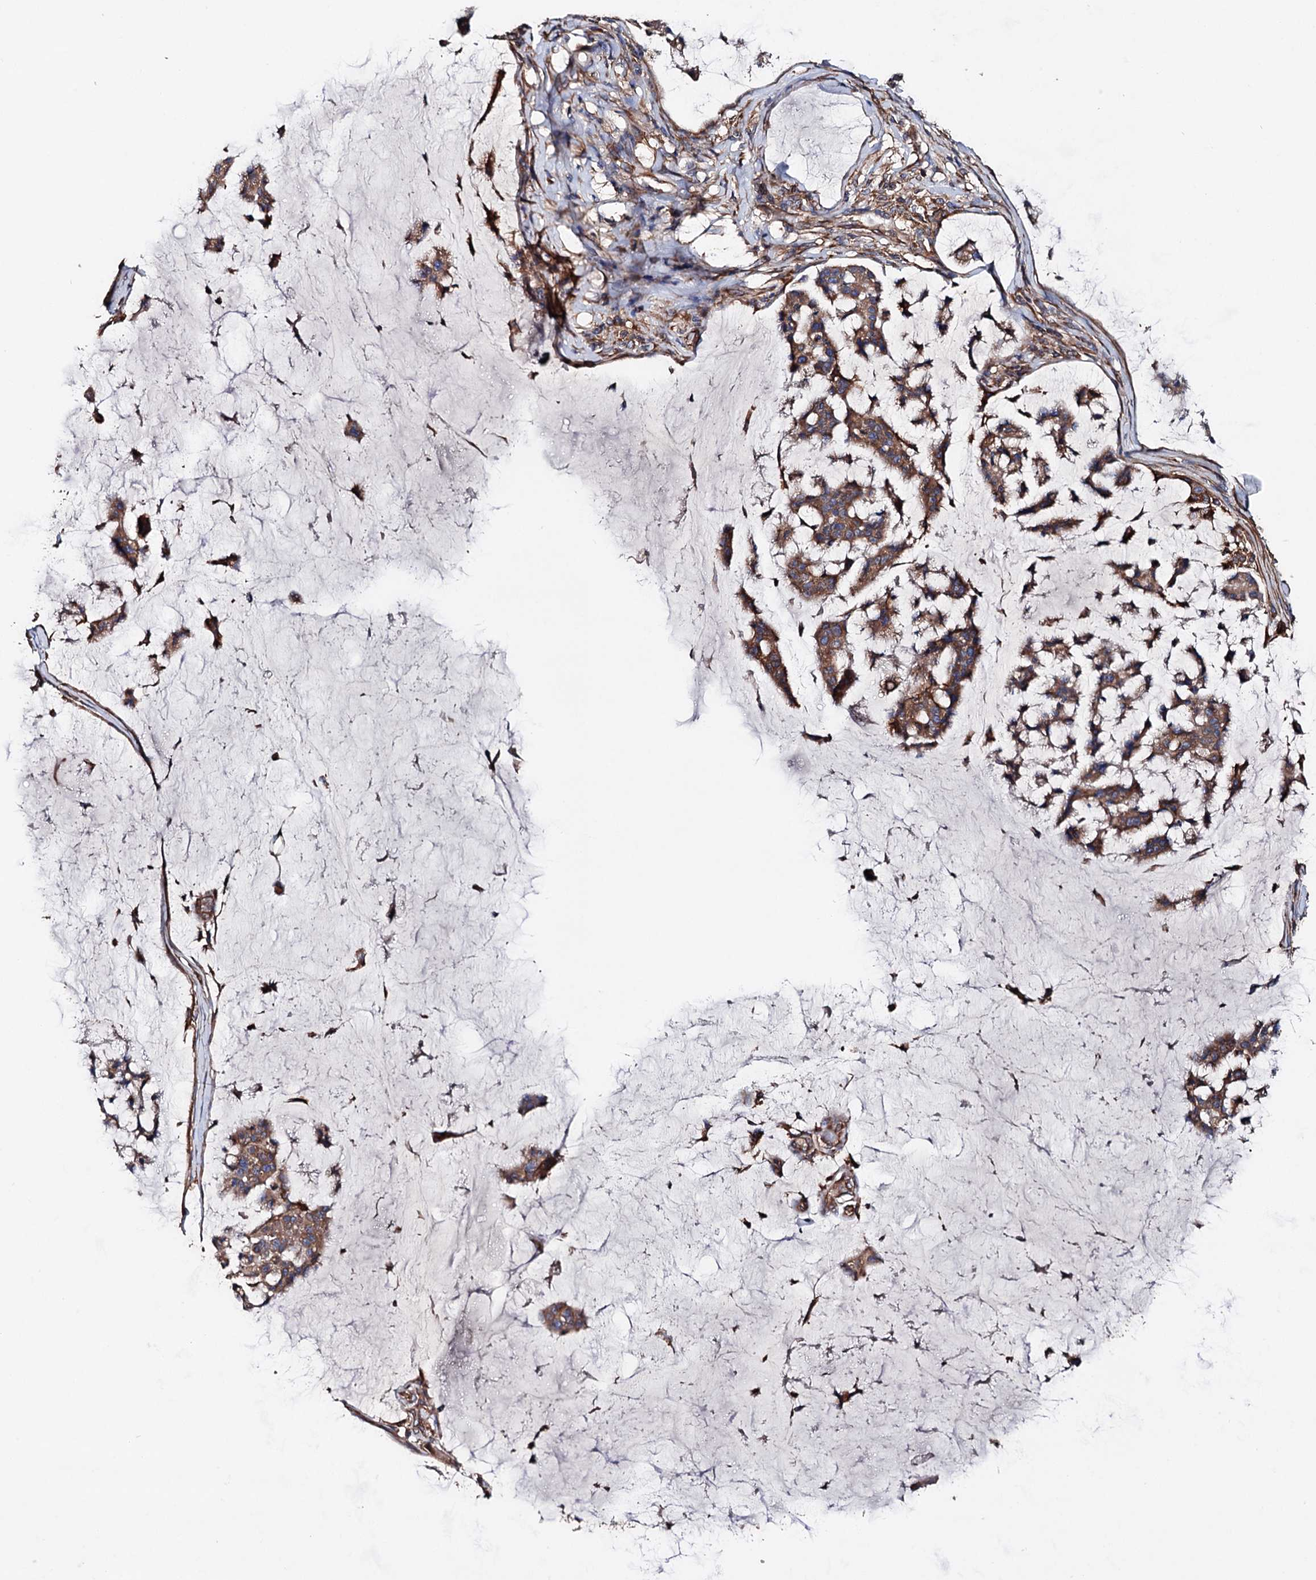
{"staining": {"intensity": "moderate", "quantity": ">75%", "location": "cytoplasmic/membranous"}, "tissue": "stomach cancer", "cell_type": "Tumor cells", "image_type": "cancer", "snomed": [{"axis": "morphology", "description": "Adenocarcinoma, NOS"}, {"axis": "topography", "description": "Stomach, lower"}], "caption": "A brown stain labels moderate cytoplasmic/membranous staining of a protein in stomach cancer tumor cells.", "gene": "ERP29", "patient": {"sex": "male", "age": 67}}